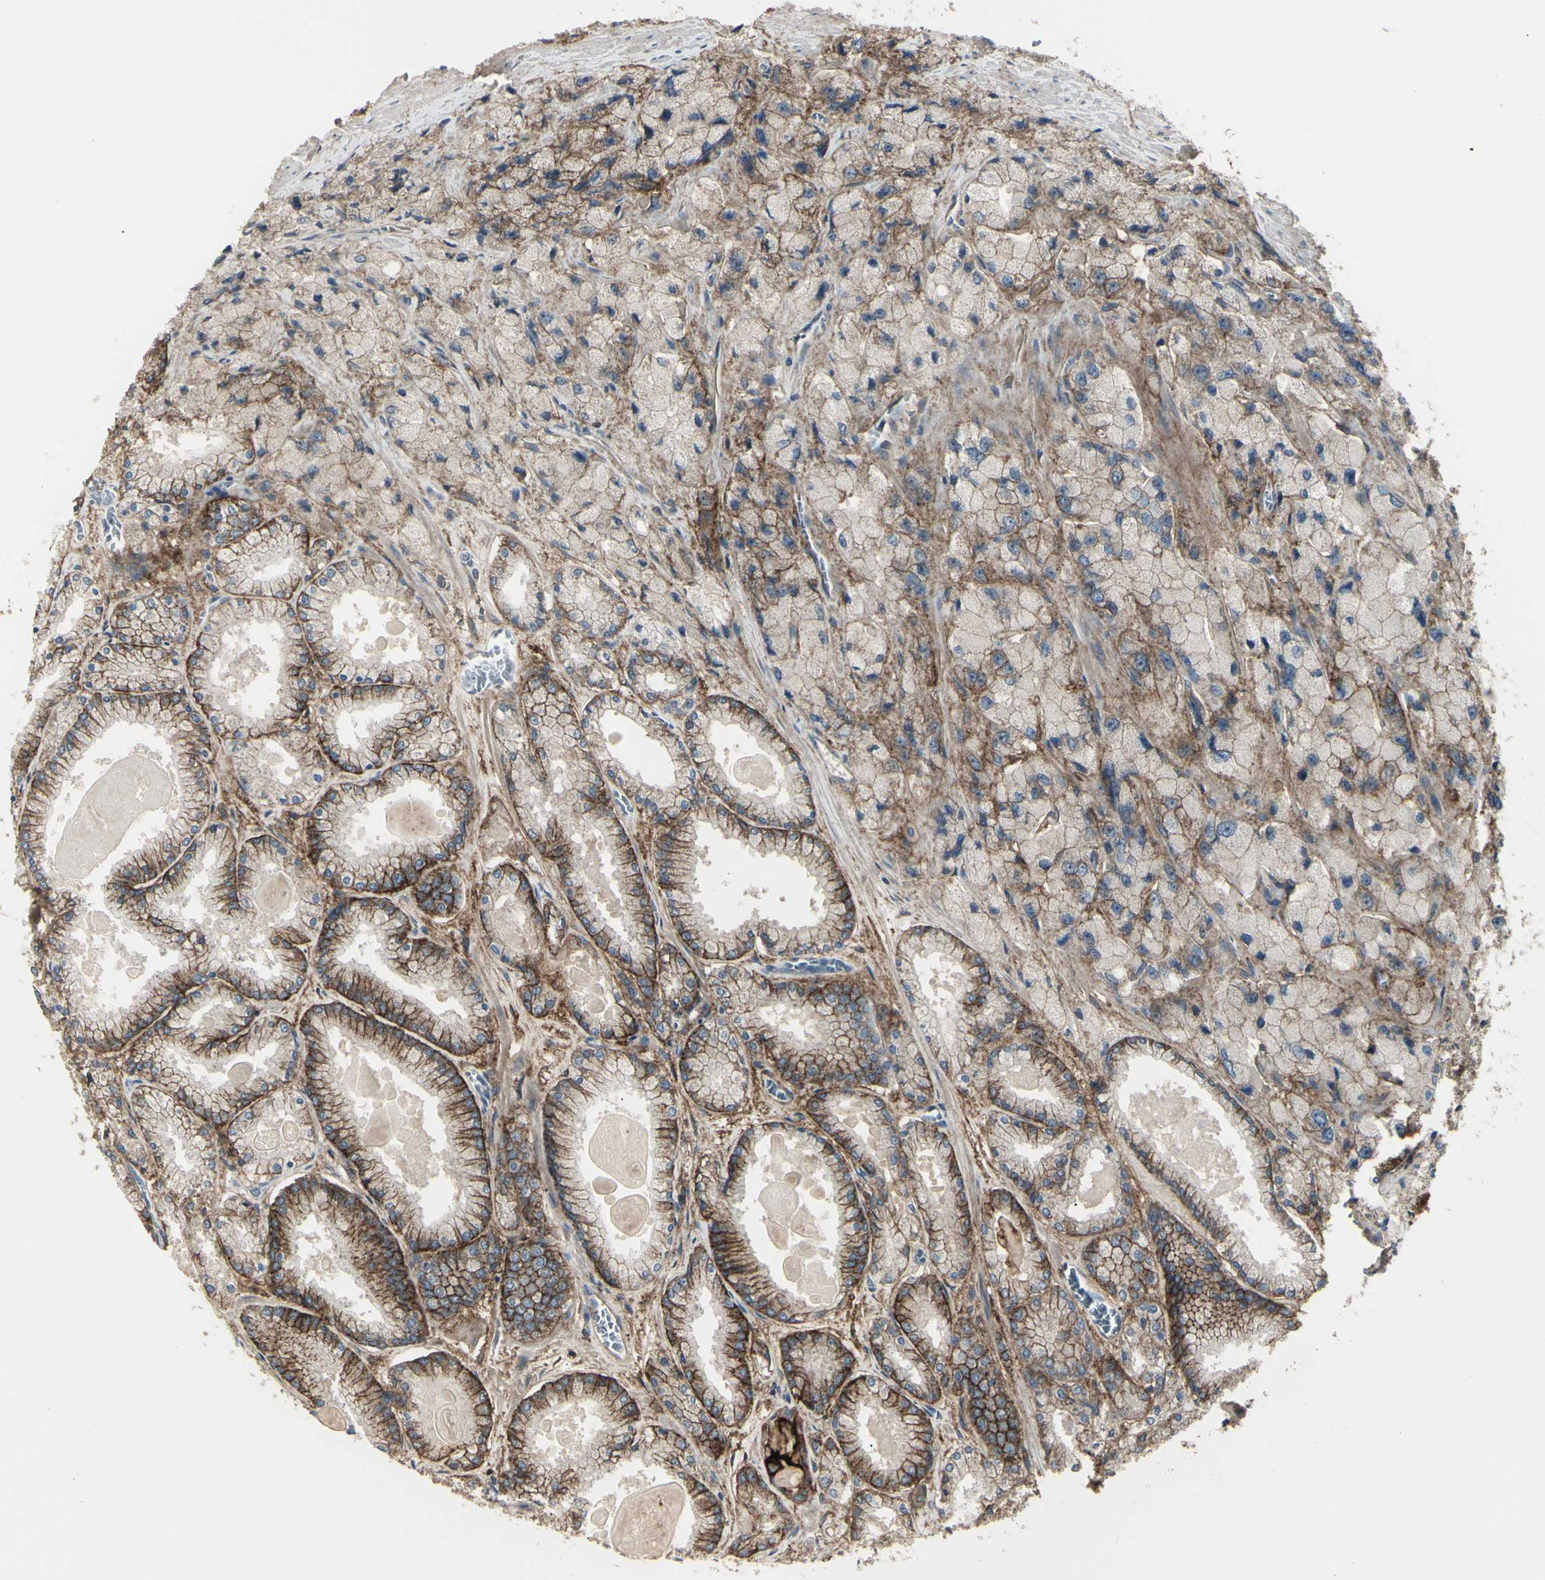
{"staining": {"intensity": "moderate", "quantity": ">75%", "location": "cytoplasmic/membranous"}, "tissue": "prostate cancer", "cell_type": "Tumor cells", "image_type": "cancer", "snomed": [{"axis": "morphology", "description": "Adenocarcinoma, High grade"}, {"axis": "topography", "description": "Prostate"}], "caption": "Immunohistochemical staining of human adenocarcinoma (high-grade) (prostate) displays moderate cytoplasmic/membranous protein expression in about >75% of tumor cells. The protein of interest is shown in brown color, while the nuclei are stained blue.", "gene": "CD276", "patient": {"sex": "male", "age": 58}}